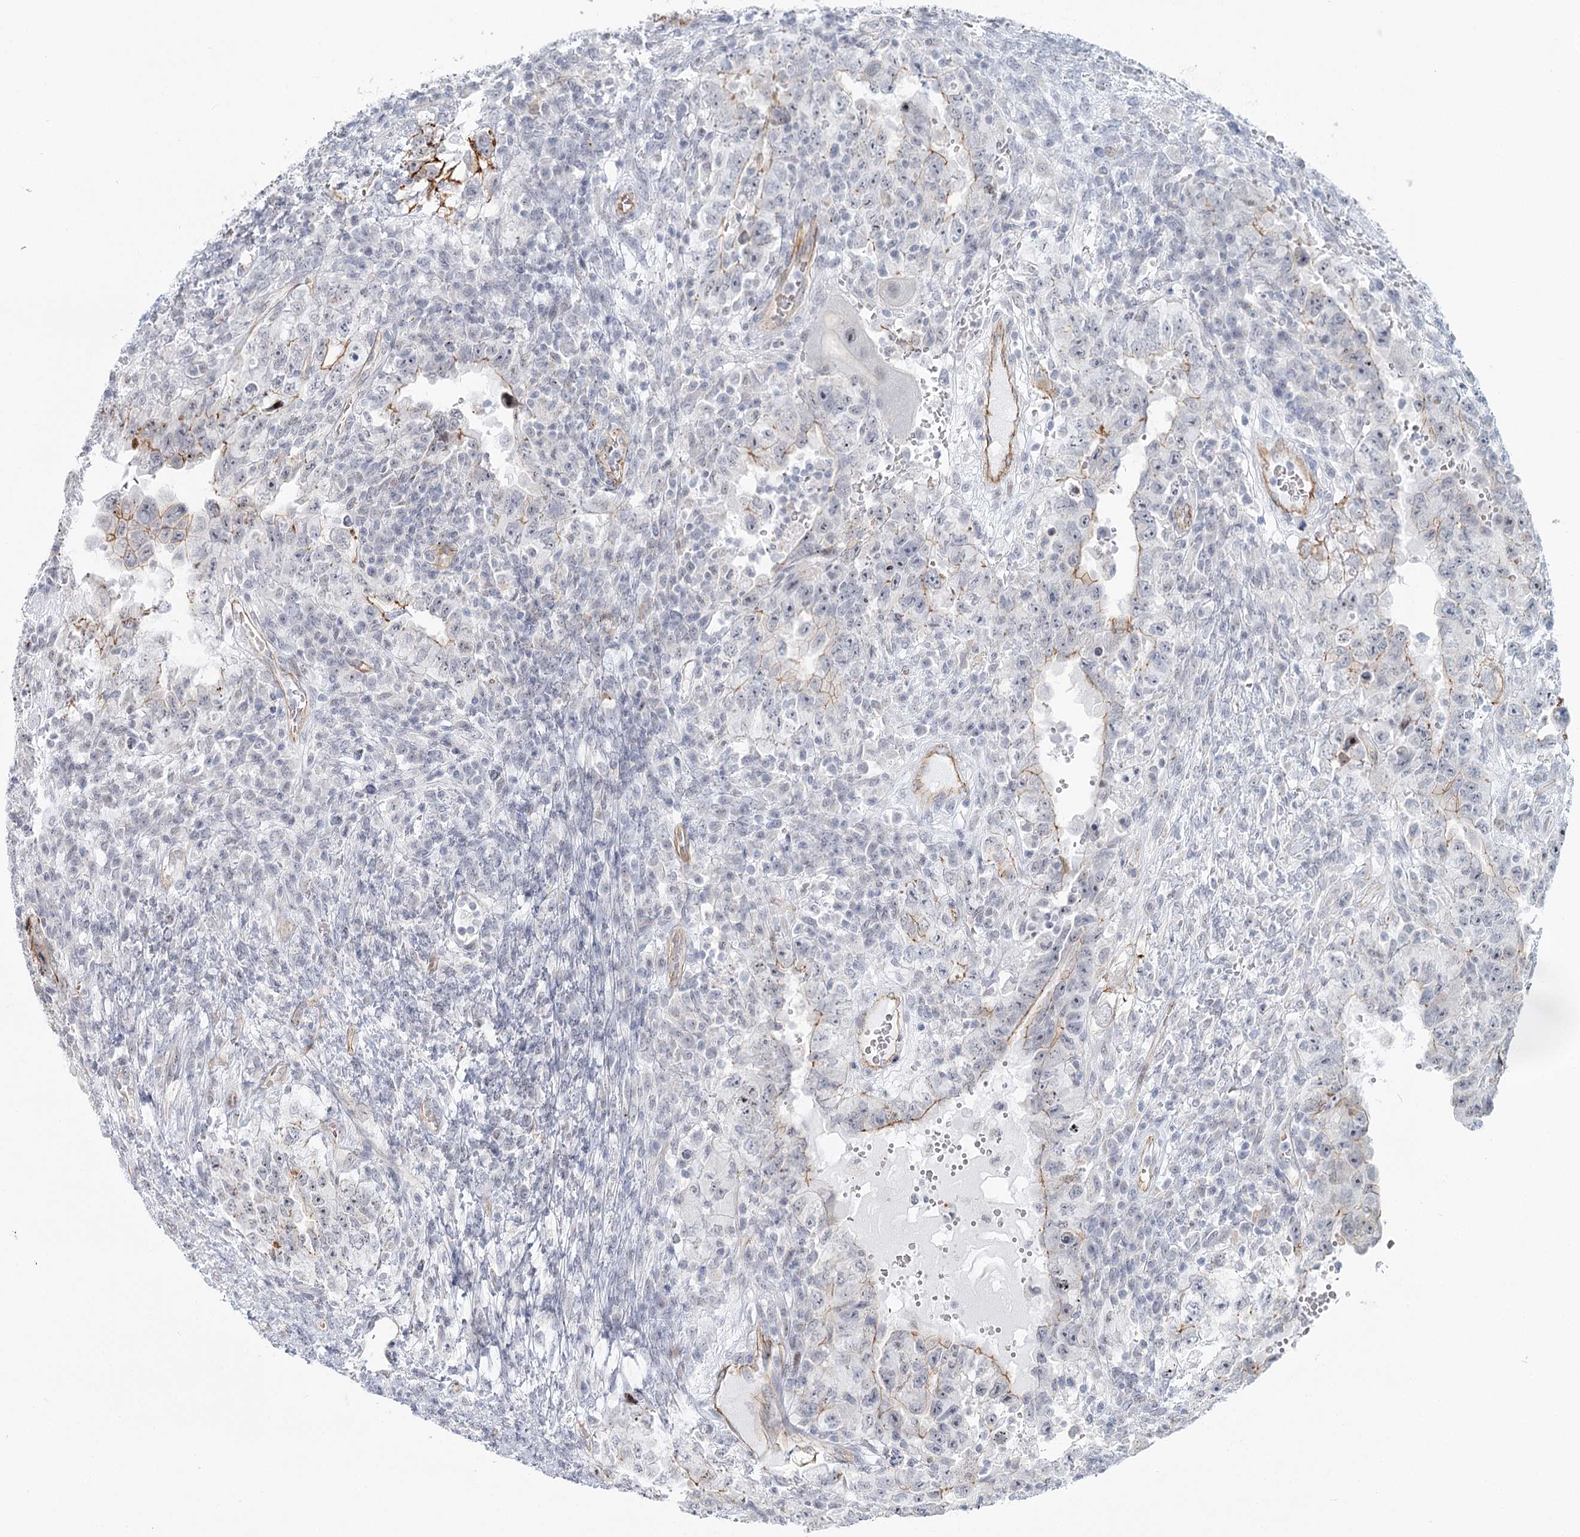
{"staining": {"intensity": "moderate", "quantity": "<25%", "location": "cytoplasmic/membranous"}, "tissue": "testis cancer", "cell_type": "Tumor cells", "image_type": "cancer", "snomed": [{"axis": "morphology", "description": "Carcinoma, Embryonal, NOS"}, {"axis": "topography", "description": "Testis"}], "caption": "There is low levels of moderate cytoplasmic/membranous positivity in tumor cells of testis cancer (embryonal carcinoma), as demonstrated by immunohistochemical staining (brown color).", "gene": "ABHD8", "patient": {"sex": "male", "age": 26}}